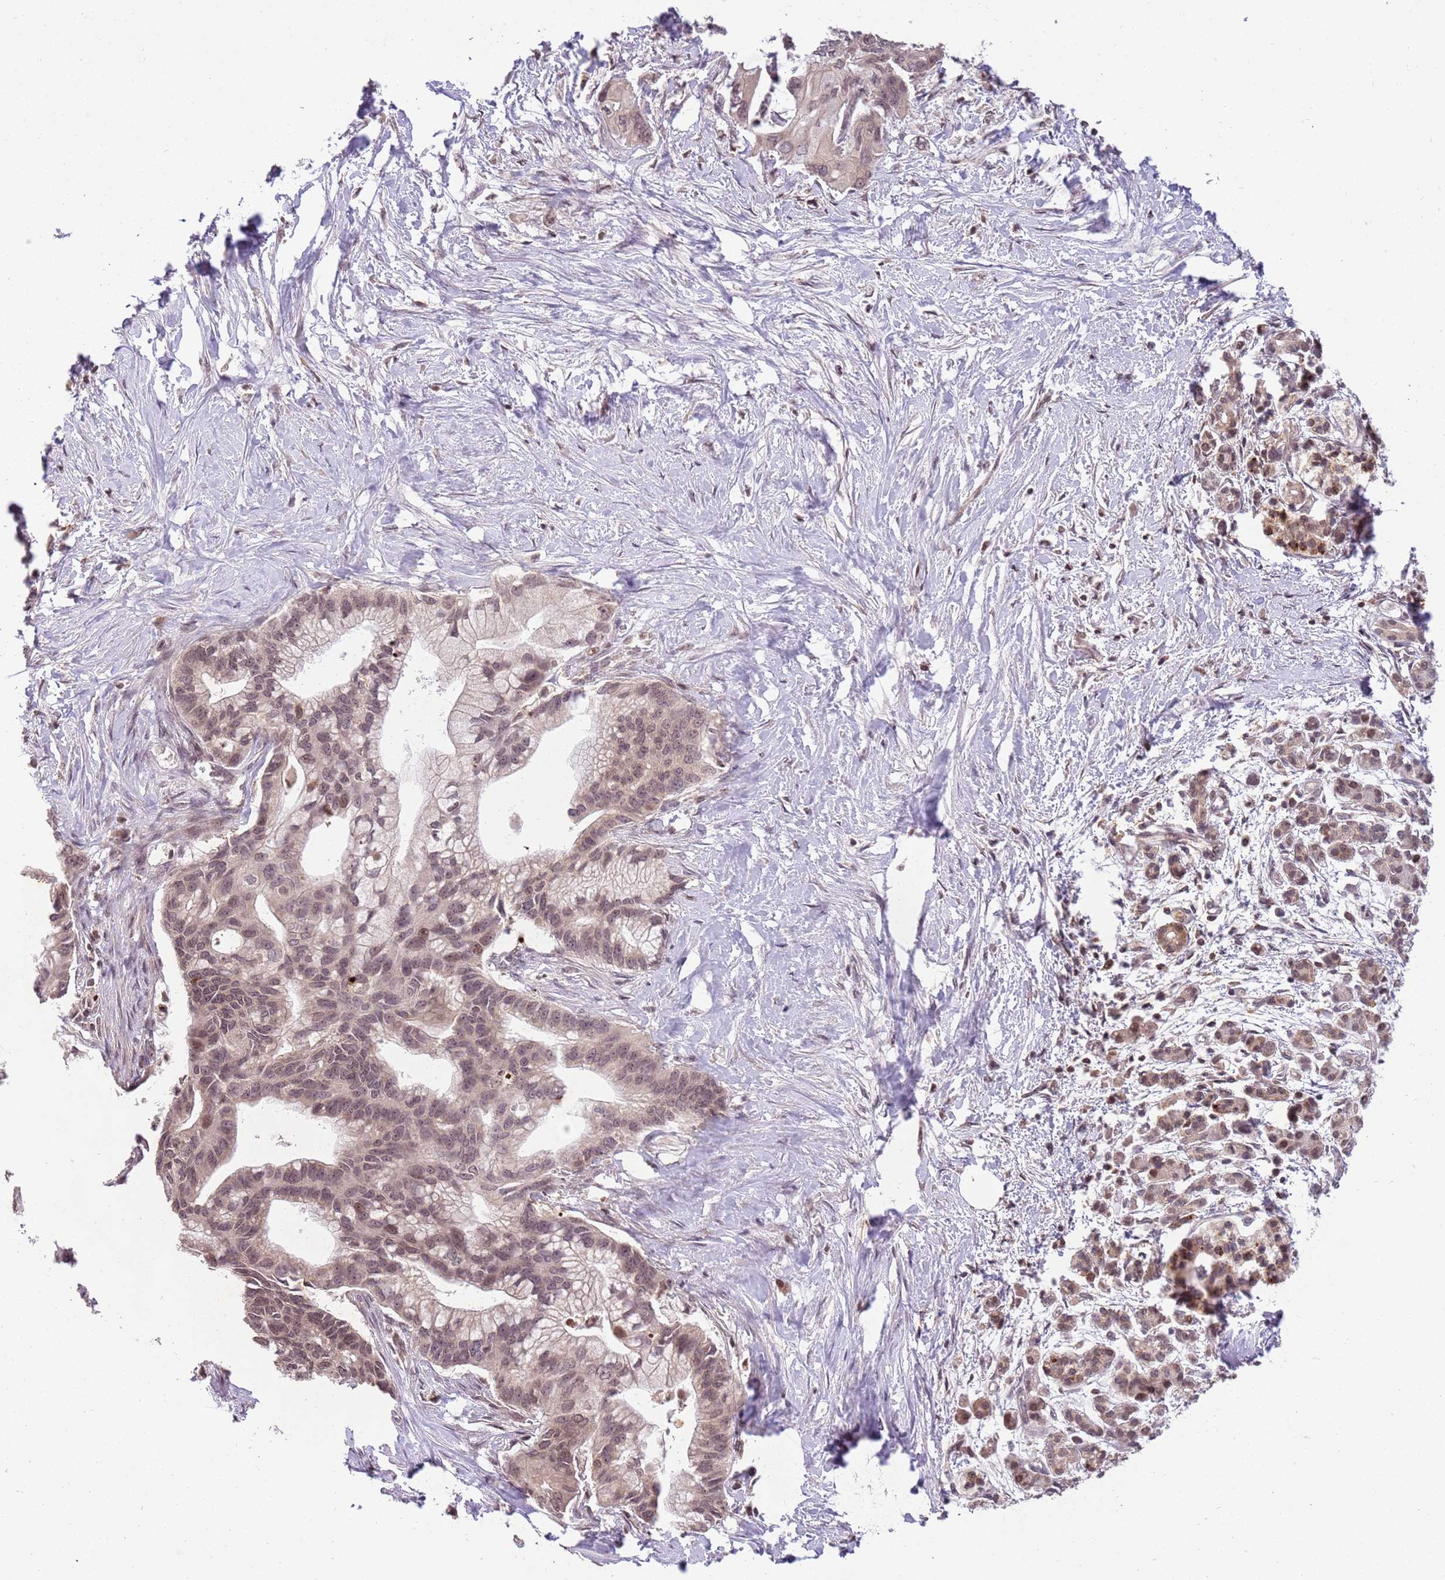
{"staining": {"intensity": "weak", "quantity": "<25%", "location": "nuclear"}, "tissue": "pancreatic cancer", "cell_type": "Tumor cells", "image_type": "cancer", "snomed": [{"axis": "morphology", "description": "Adenocarcinoma, NOS"}, {"axis": "topography", "description": "Pancreas"}], "caption": "There is no significant expression in tumor cells of pancreatic adenocarcinoma.", "gene": "SAMSN1", "patient": {"sex": "male", "age": 68}}